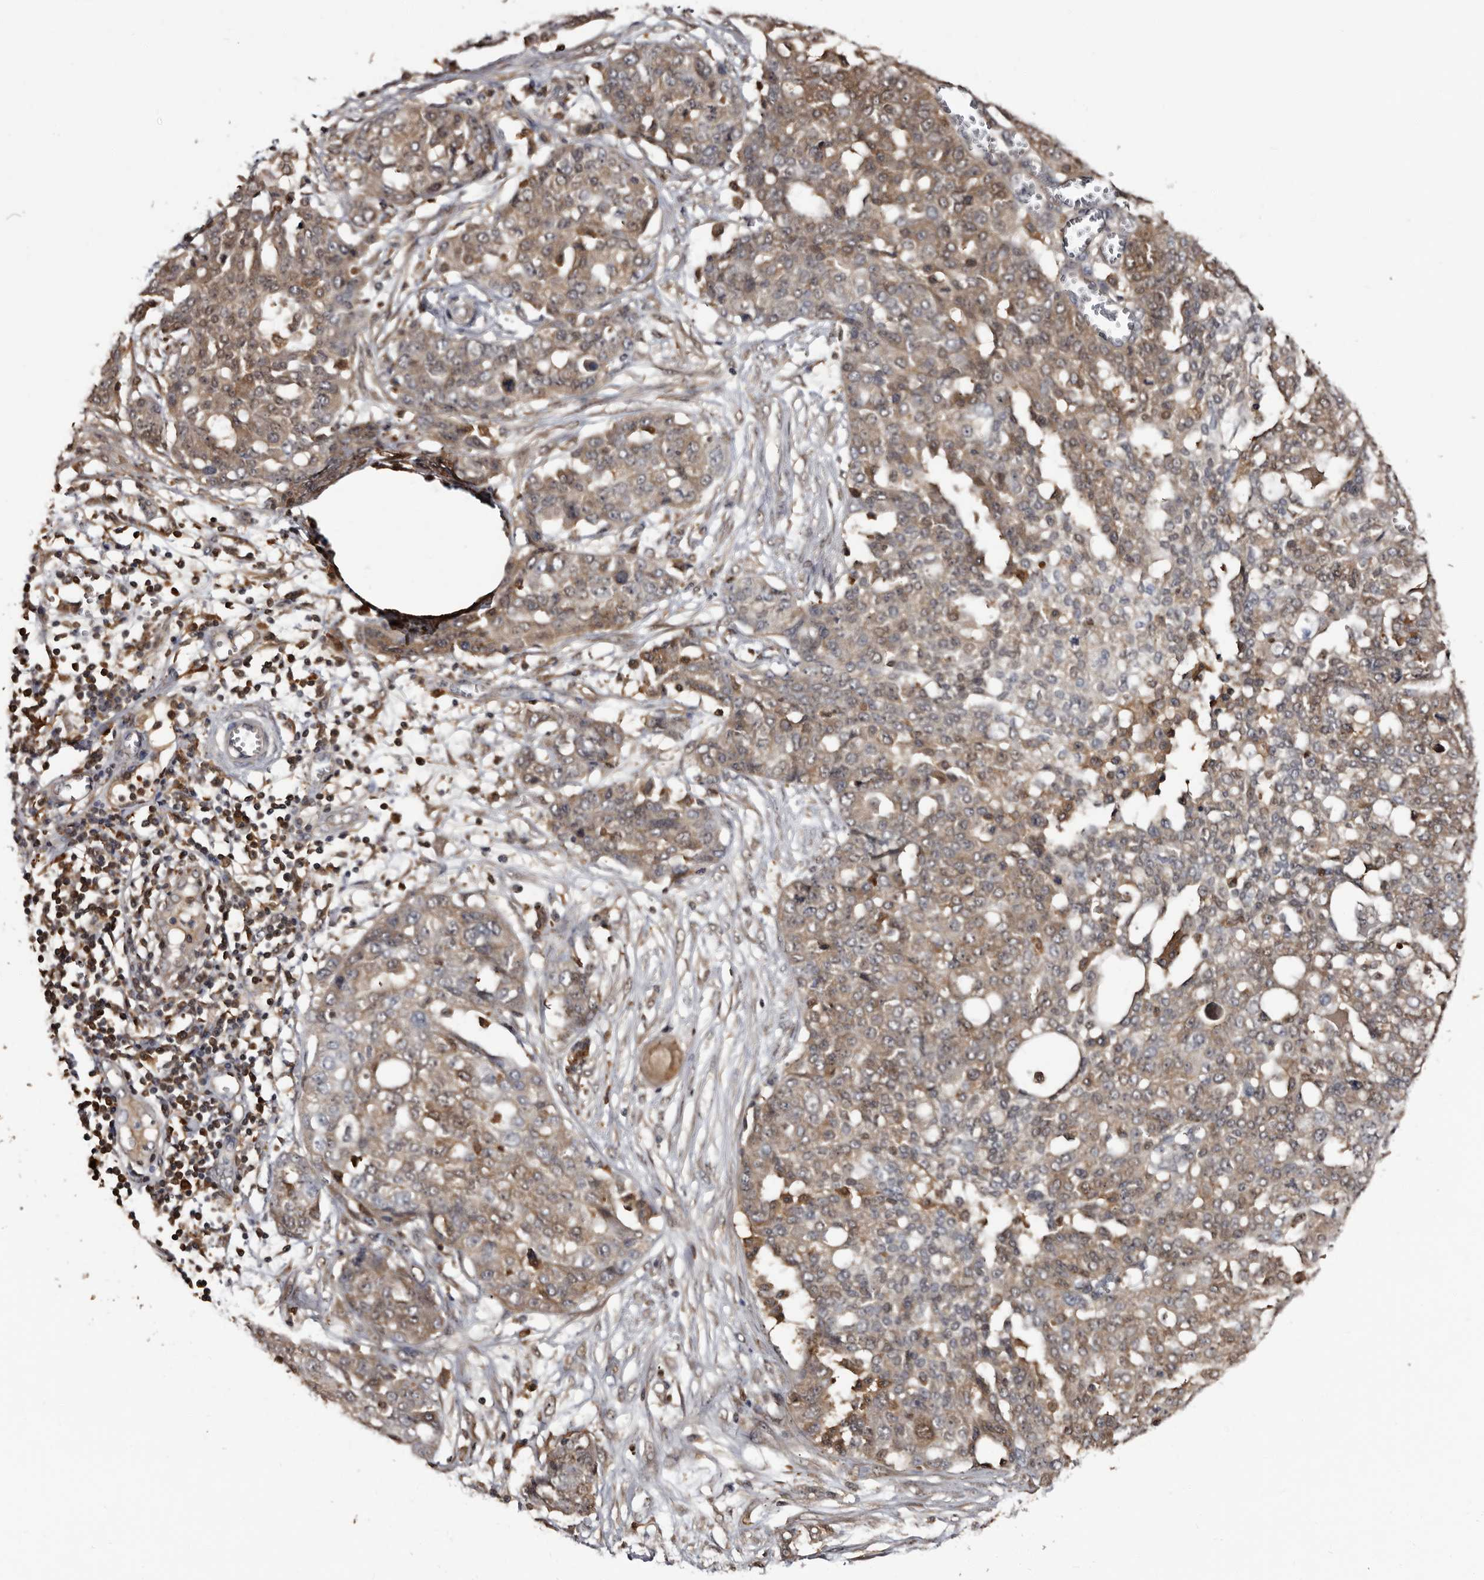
{"staining": {"intensity": "weak", "quantity": "25%-75%", "location": "cytoplasmic/membranous"}, "tissue": "ovarian cancer", "cell_type": "Tumor cells", "image_type": "cancer", "snomed": [{"axis": "morphology", "description": "Cystadenocarcinoma, serous, NOS"}, {"axis": "topography", "description": "Soft tissue"}, {"axis": "topography", "description": "Ovary"}], "caption": "Human serous cystadenocarcinoma (ovarian) stained with a brown dye displays weak cytoplasmic/membranous positive expression in about 25%-75% of tumor cells.", "gene": "DNPH1", "patient": {"sex": "female", "age": 57}}